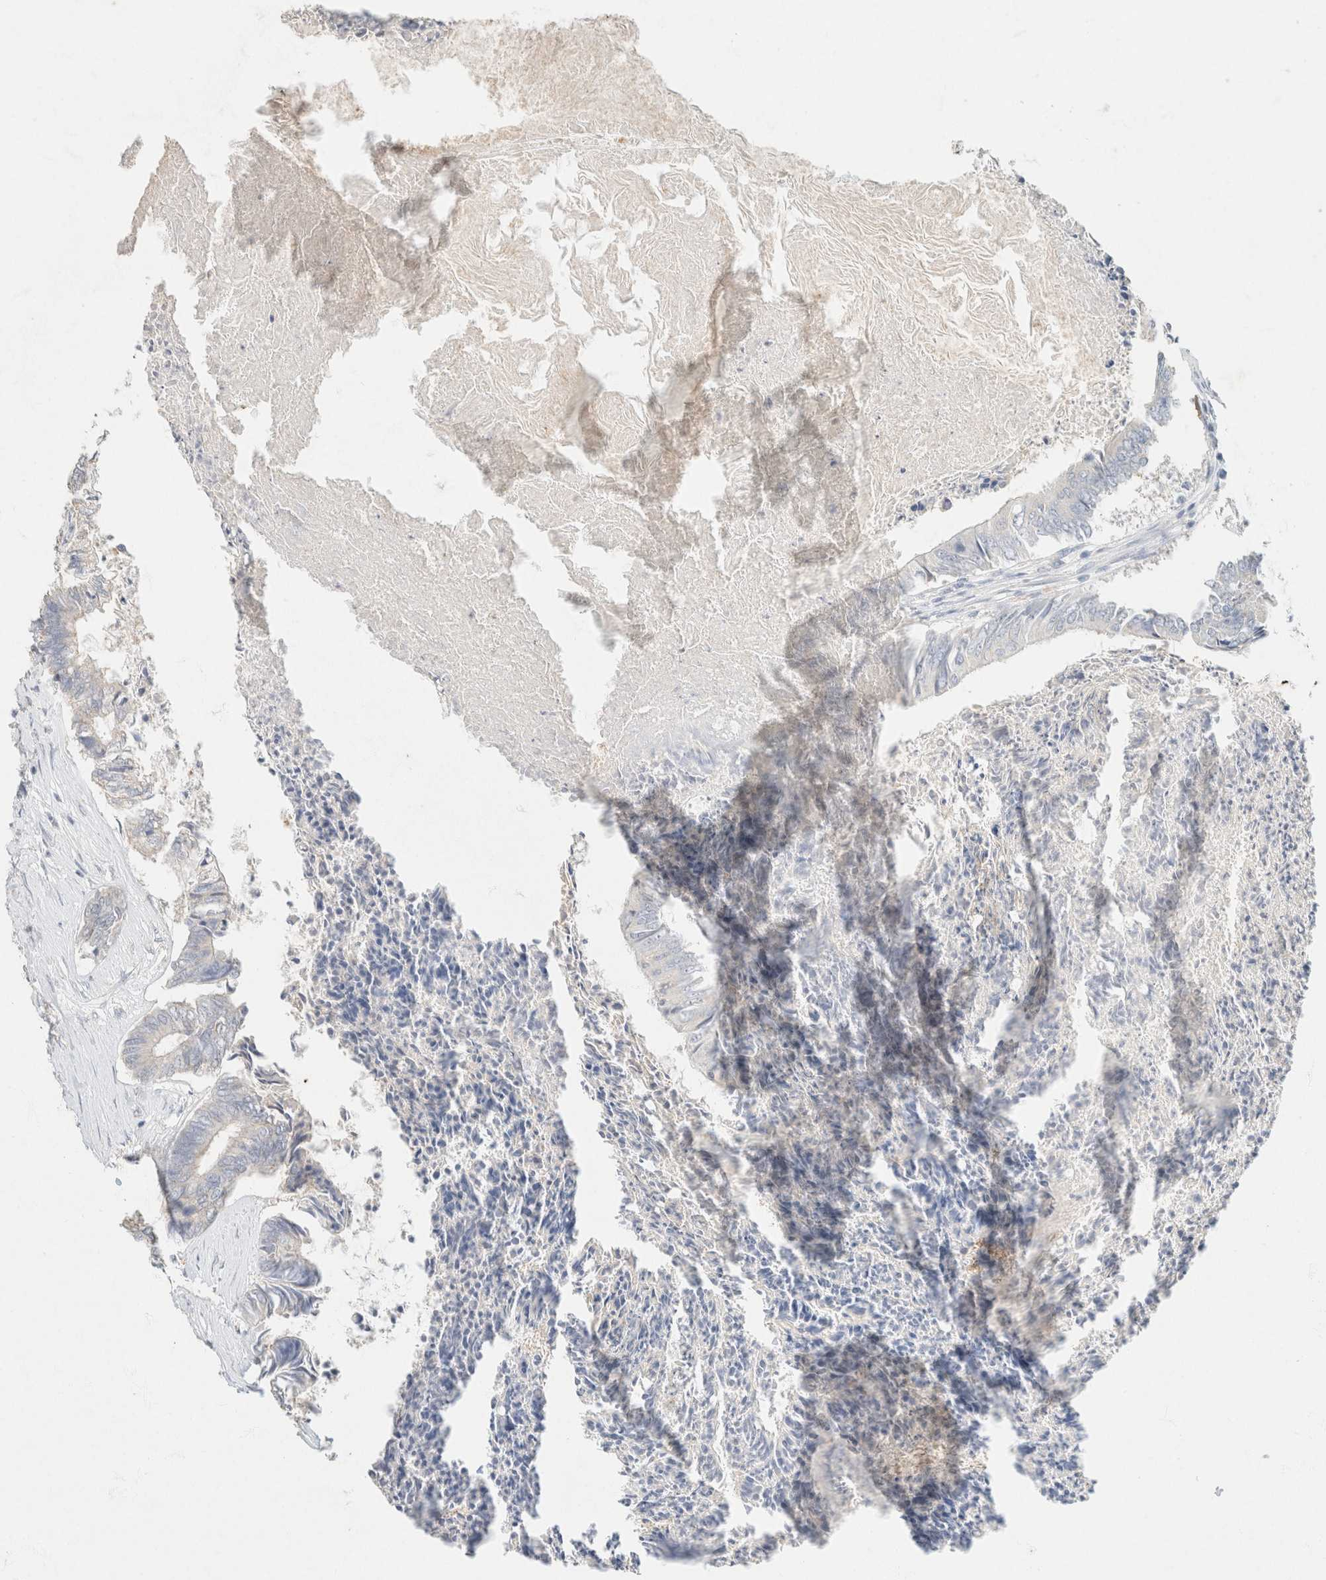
{"staining": {"intensity": "negative", "quantity": "none", "location": "none"}, "tissue": "colorectal cancer", "cell_type": "Tumor cells", "image_type": "cancer", "snomed": [{"axis": "morphology", "description": "Adenocarcinoma, NOS"}, {"axis": "topography", "description": "Rectum"}], "caption": "Immunohistochemistry (IHC) of colorectal cancer exhibits no staining in tumor cells.", "gene": "CA12", "patient": {"sex": "male", "age": 63}}